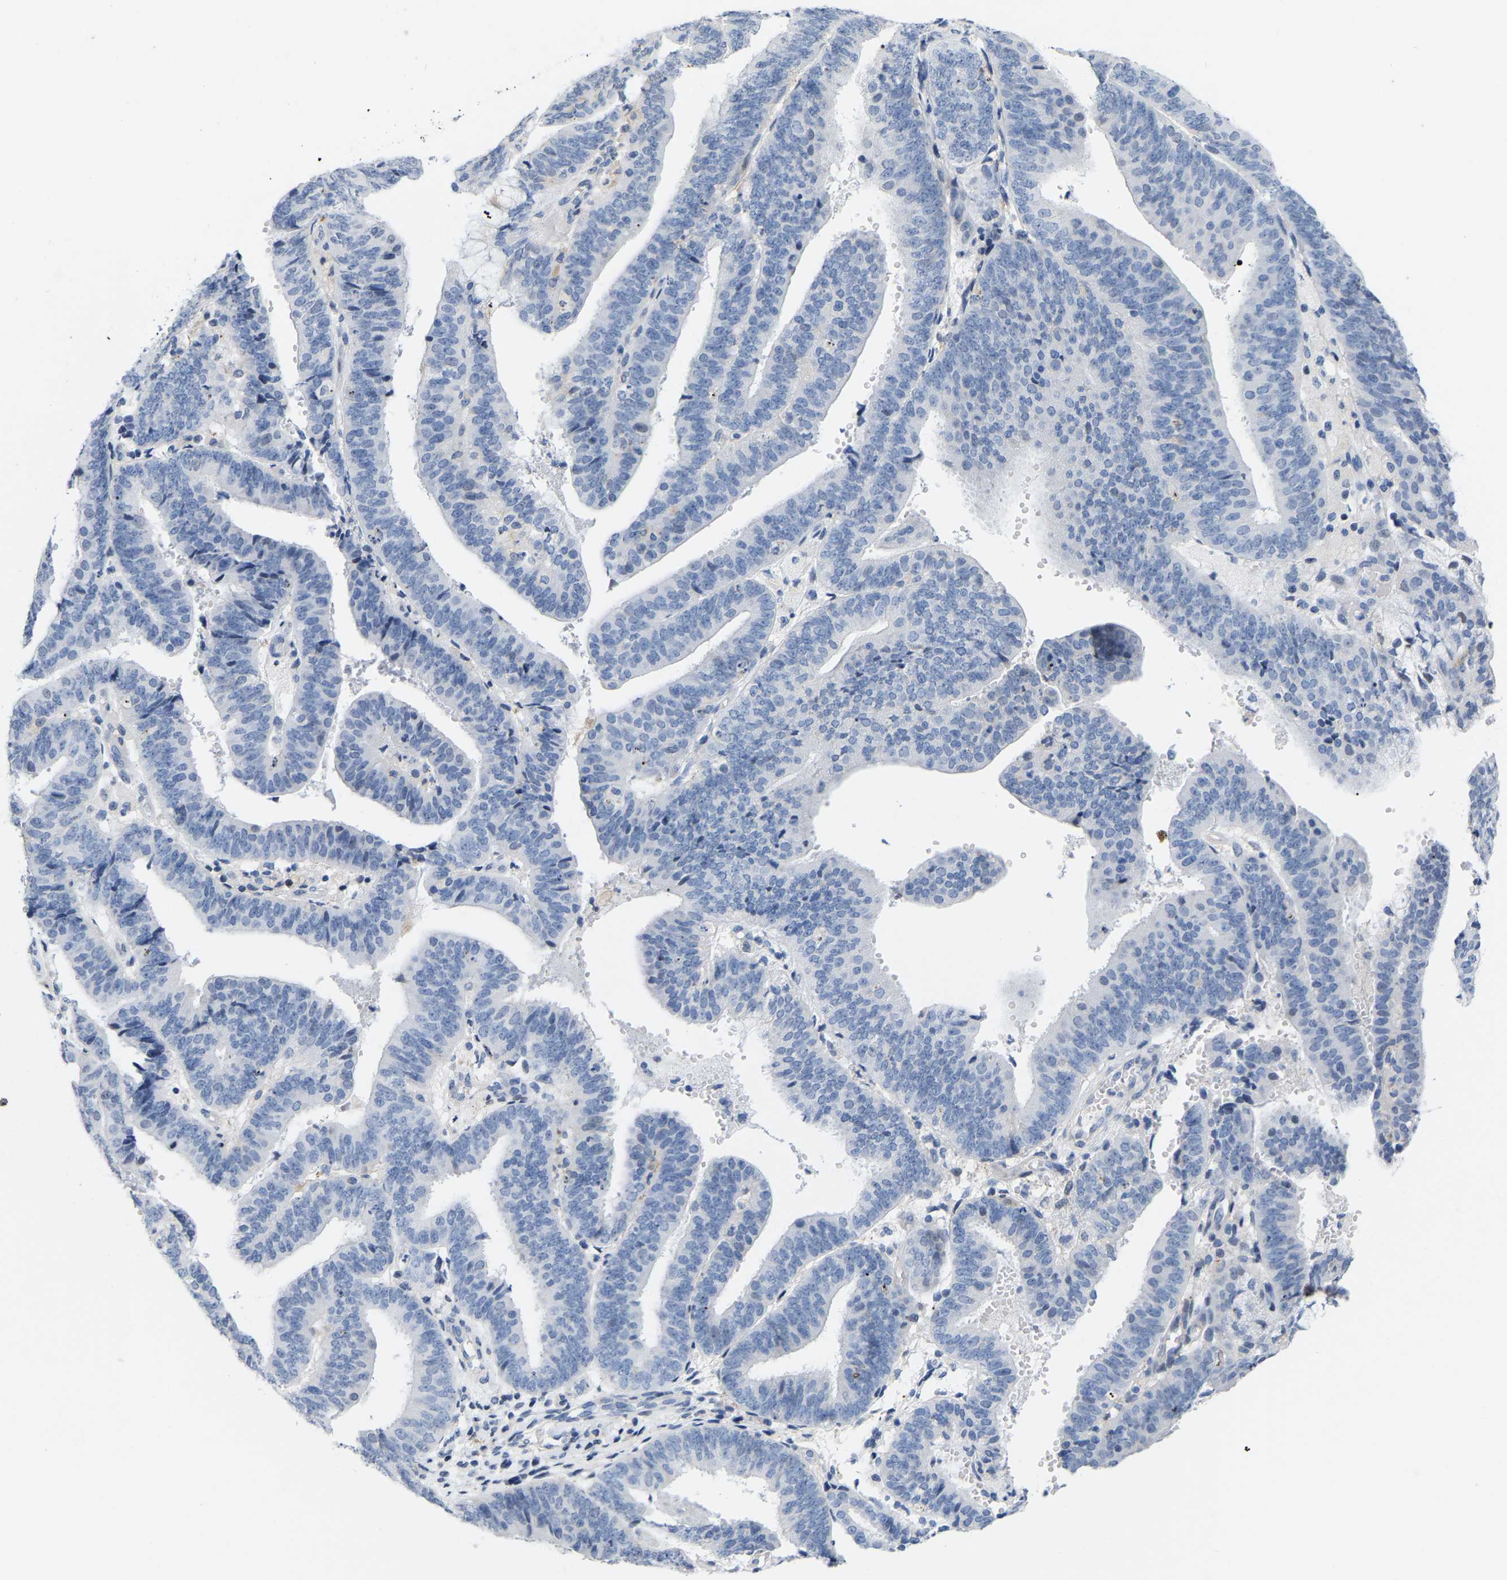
{"staining": {"intensity": "negative", "quantity": "none", "location": "none"}, "tissue": "endometrial cancer", "cell_type": "Tumor cells", "image_type": "cancer", "snomed": [{"axis": "morphology", "description": "Adenocarcinoma, NOS"}, {"axis": "topography", "description": "Endometrium"}], "caption": "DAB (3,3'-diaminobenzidine) immunohistochemical staining of endometrial cancer (adenocarcinoma) demonstrates no significant expression in tumor cells.", "gene": "ABTB2", "patient": {"sex": "female", "age": 63}}